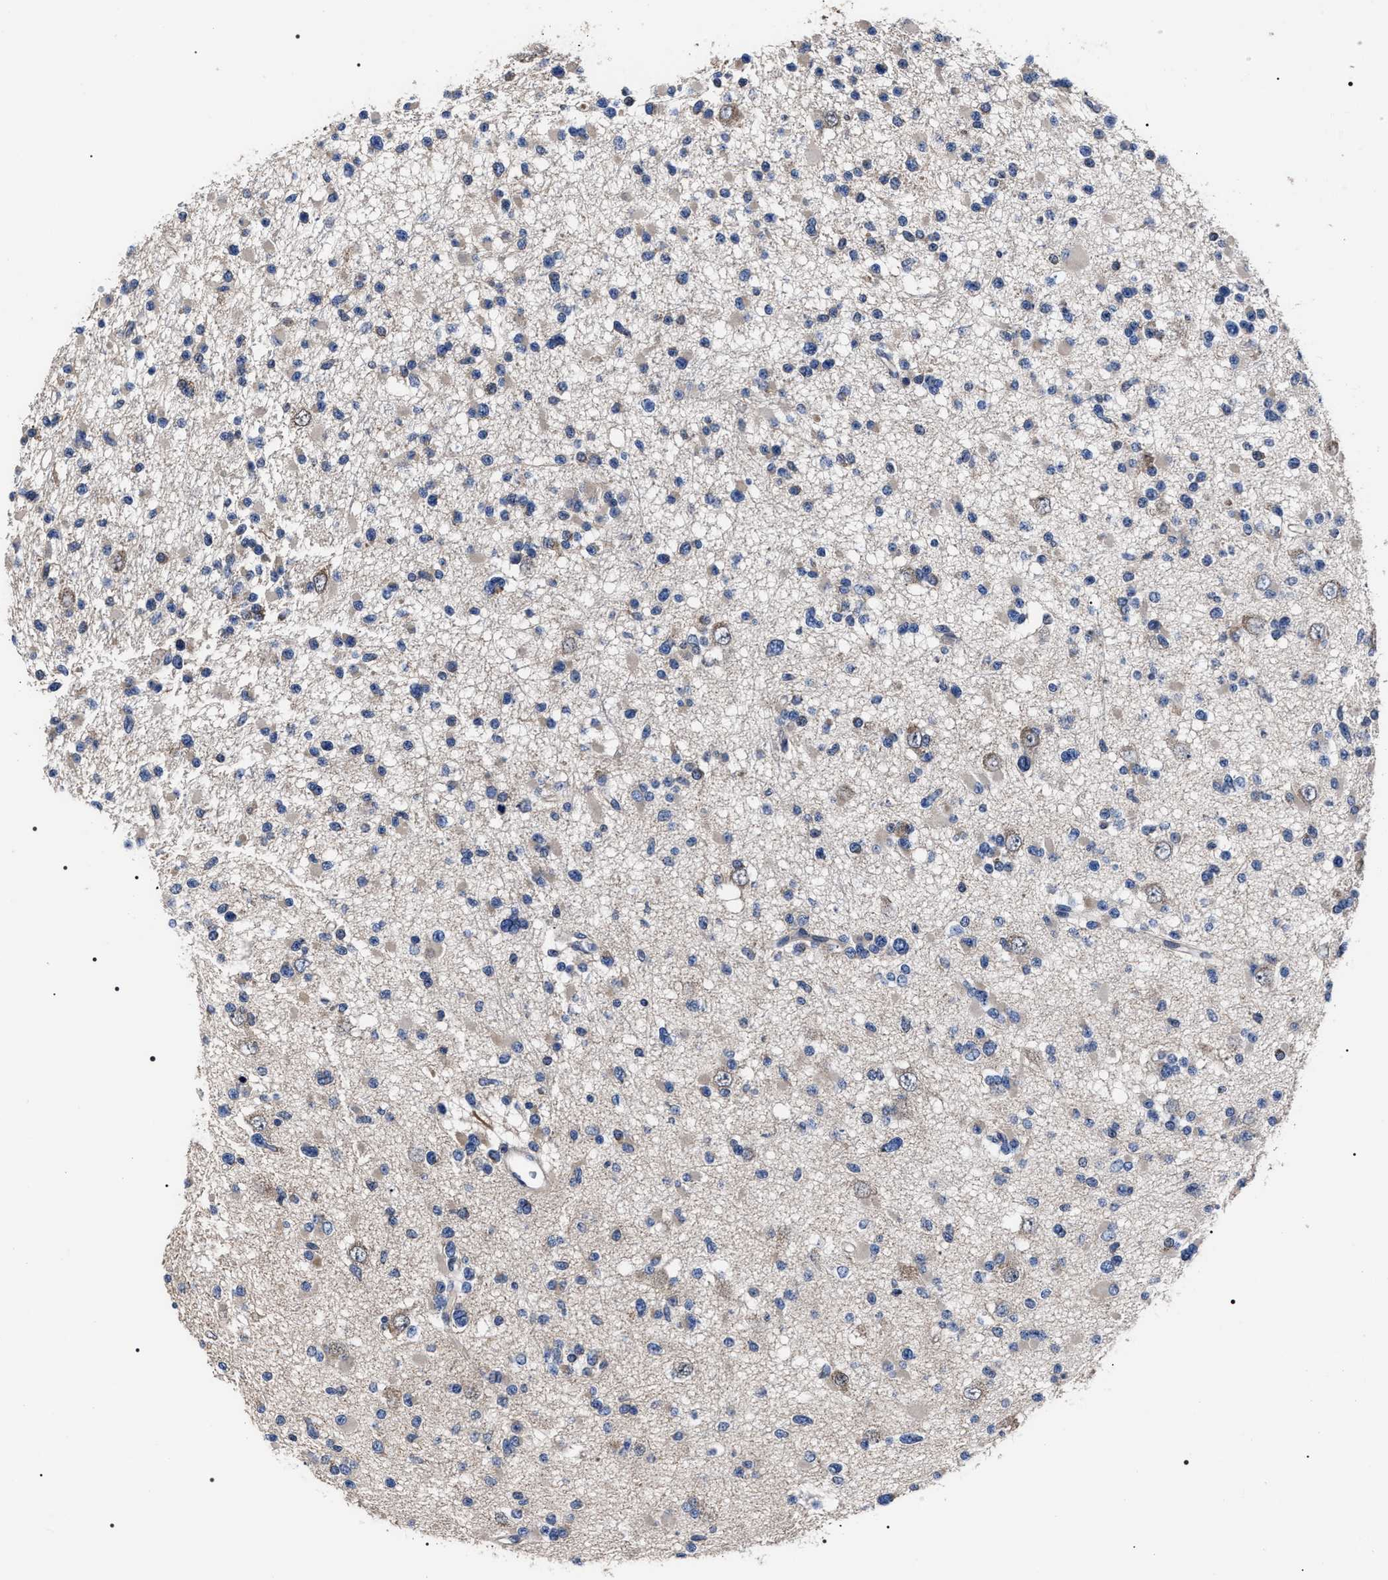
{"staining": {"intensity": "weak", "quantity": "<25%", "location": "cytoplasmic/membranous"}, "tissue": "glioma", "cell_type": "Tumor cells", "image_type": "cancer", "snomed": [{"axis": "morphology", "description": "Glioma, malignant, Low grade"}, {"axis": "topography", "description": "Brain"}], "caption": "The histopathology image displays no significant staining in tumor cells of glioma. The staining is performed using DAB brown chromogen with nuclei counter-stained in using hematoxylin.", "gene": "MIS18A", "patient": {"sex": "female", "age": 22}}